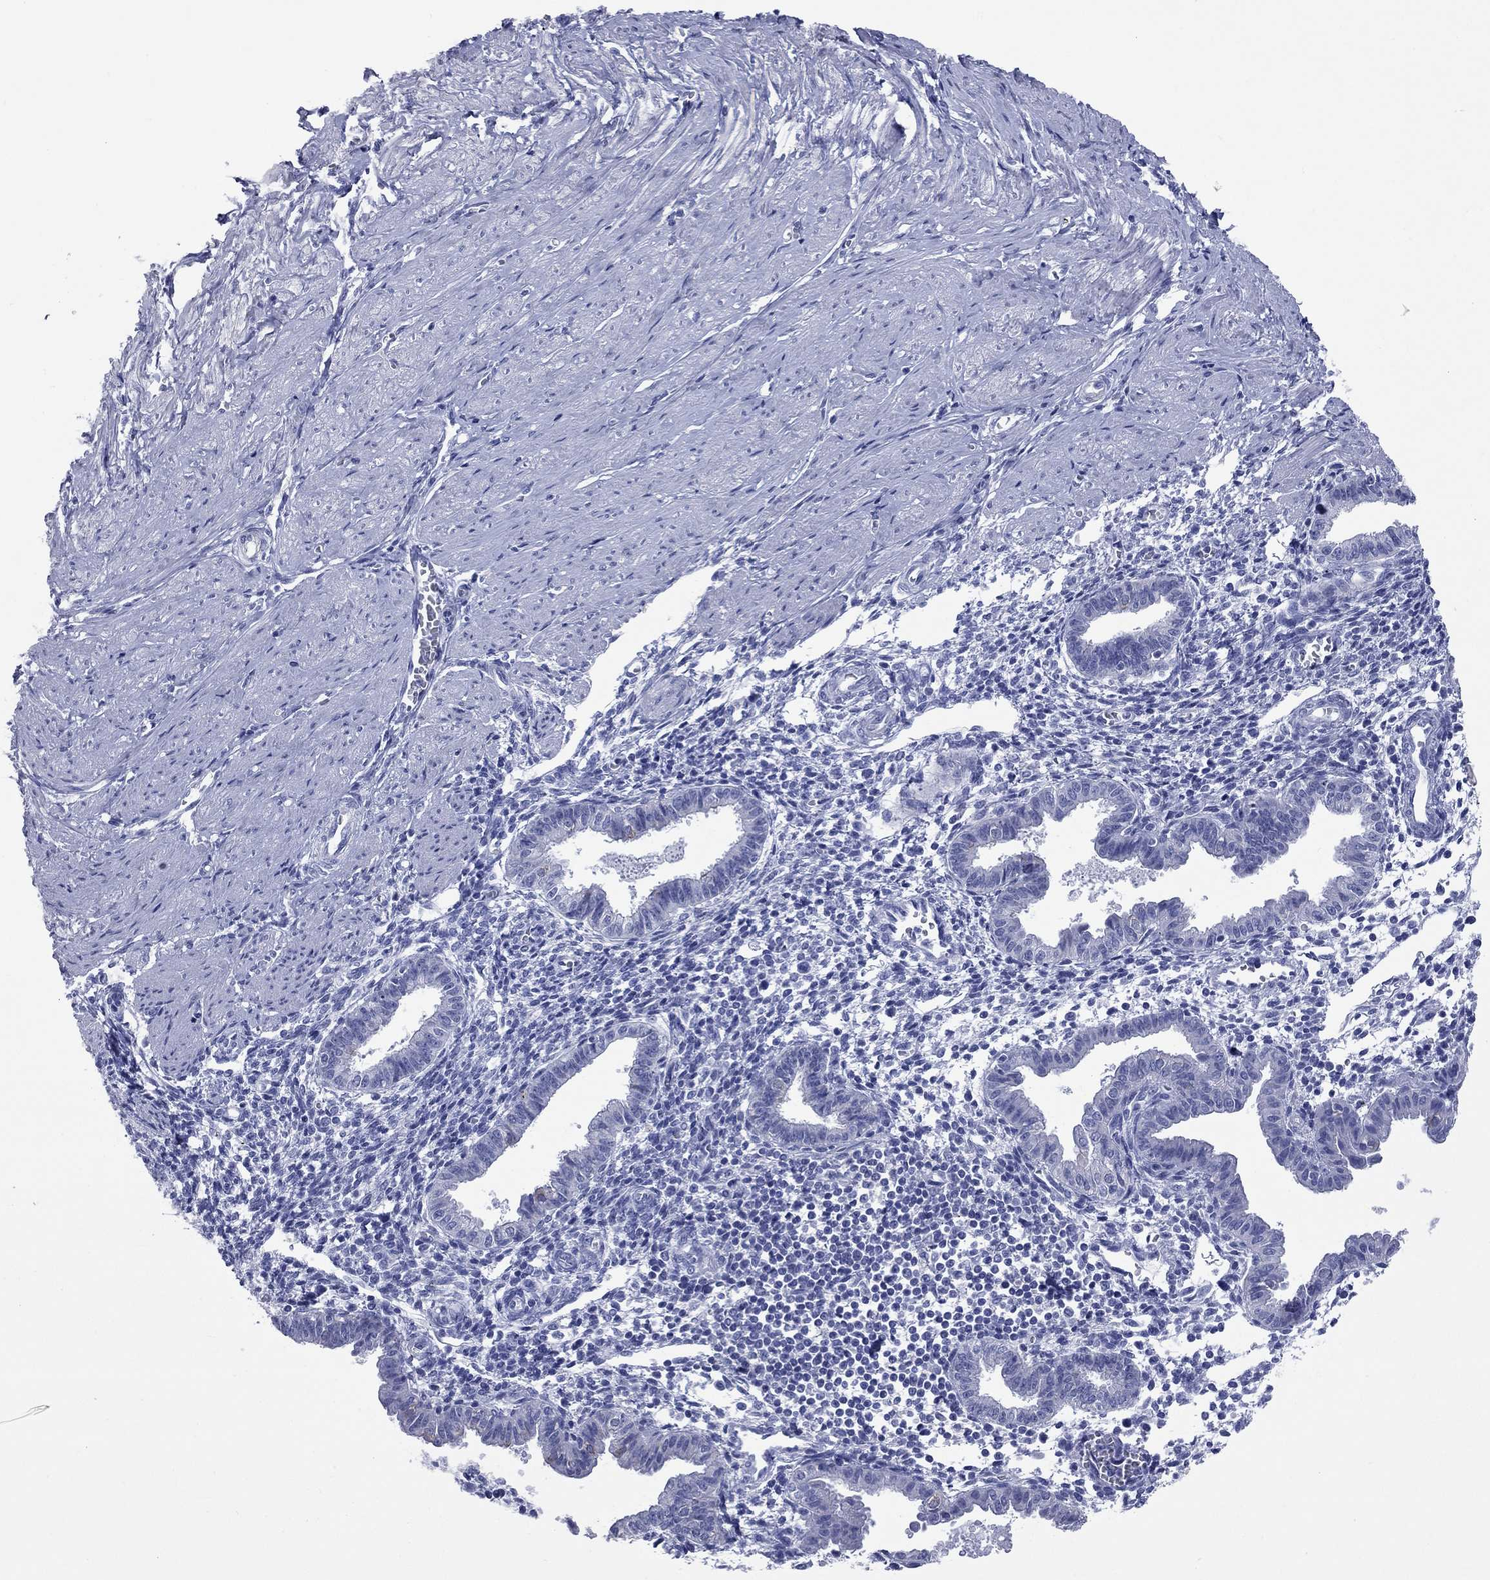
{"staining": {"intensity": "negative", "quantity": "none", "location": "none"}, "tissue": "endometrium", "cell_type": "Cells in endometrial stroma", "image_type": "normal", "snomed": [{"axis": "morphology", "description": "Normal tissue, NOS"}, {"axis": "topography", "description": "Endometrium"}], "caption": "Human endometrium stained for a protein using immunohistochemistry (IHC) shows no staining in cells in endometrial stroma.", "gene": "CCNA1", "patient": {"sex": "female", "age": 37}}